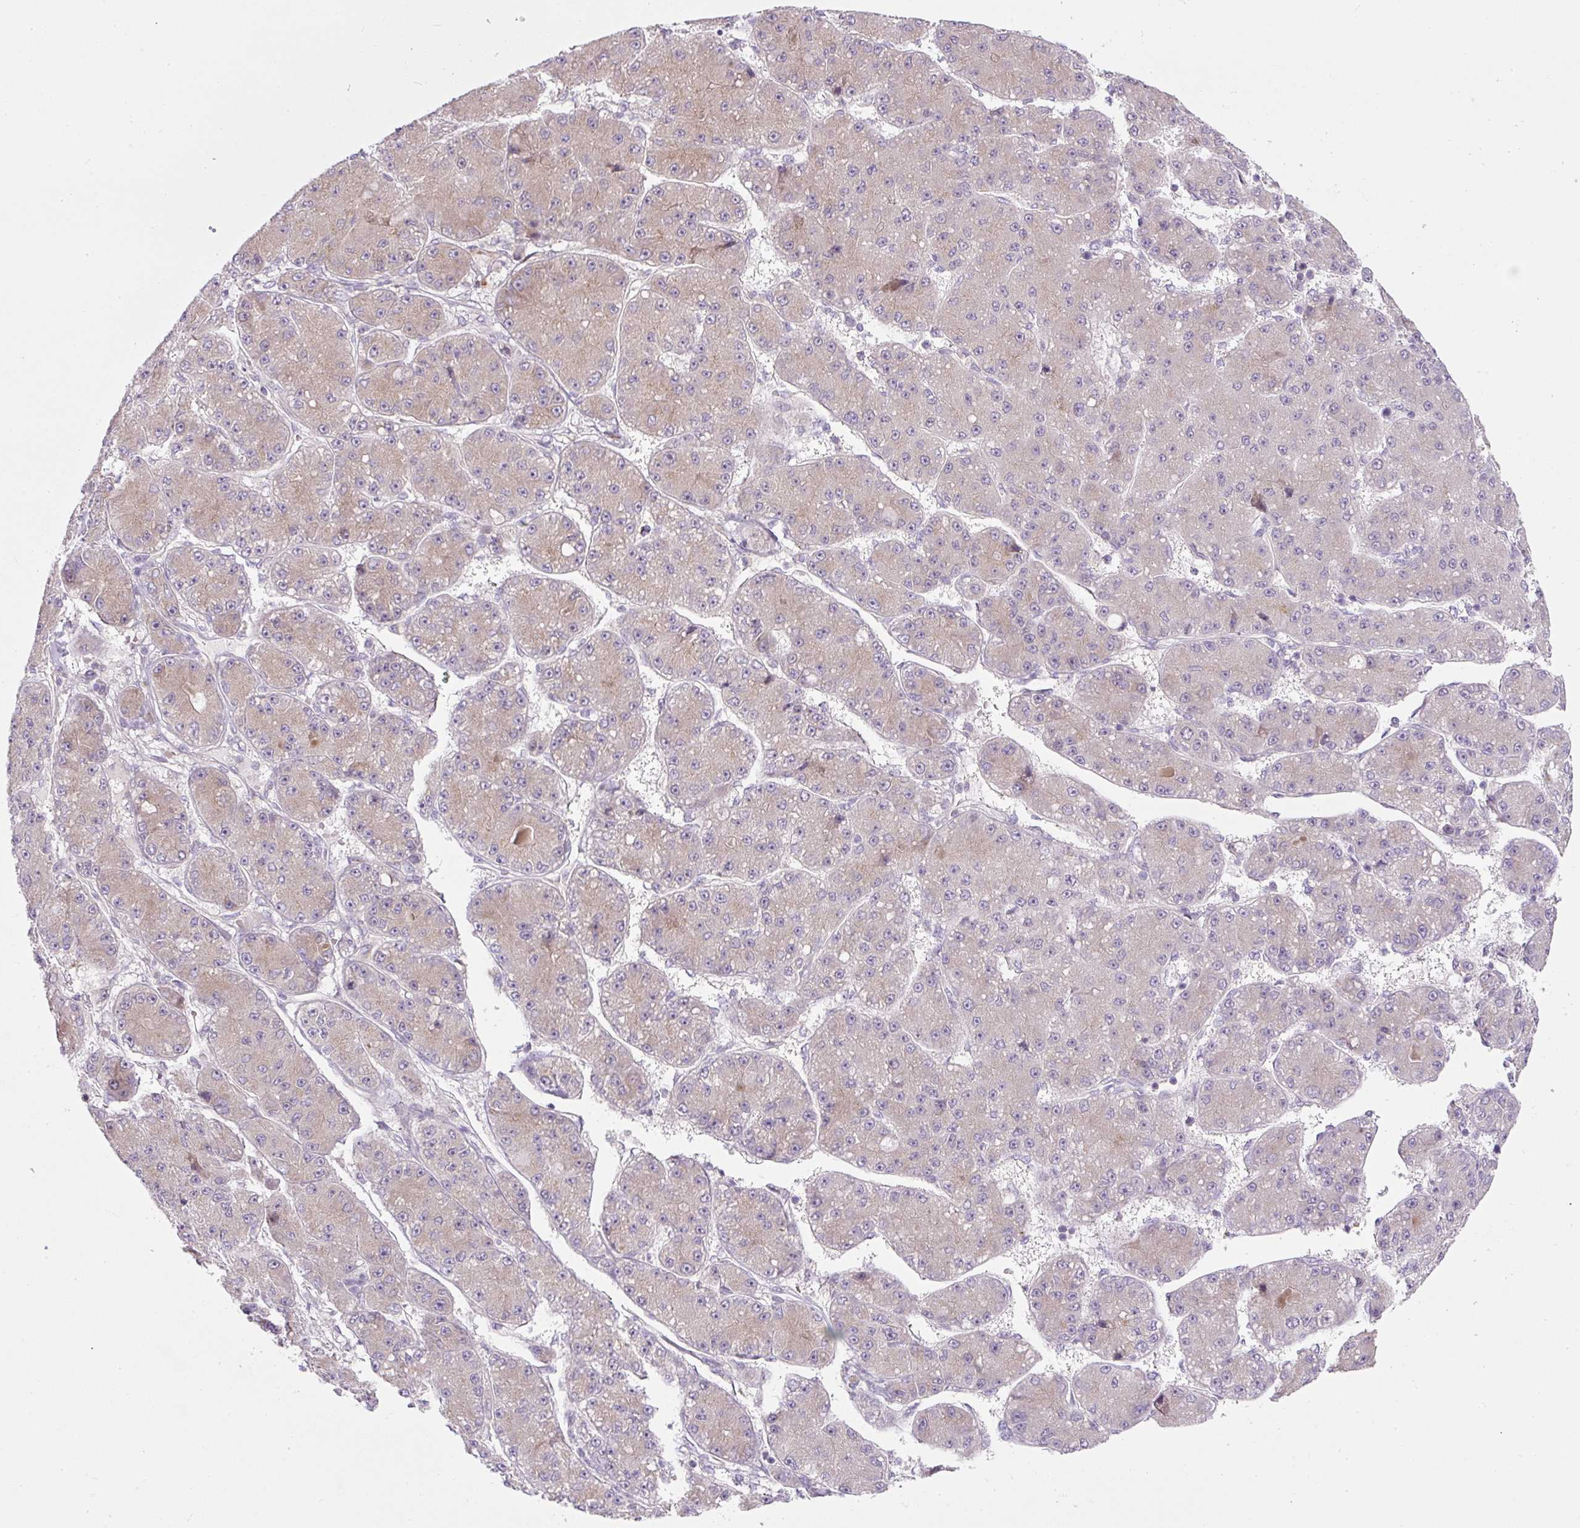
{"staining": {"intensity": "moderate", "quantity": "25%-75%", "location": "cytoplasmic/membranous"}, "tissue": "liver cancer", "cell_type": "Tumor cells", "image_type": "cancer", "snomed": [{"axis": "morphology", "description": "Carcinoma, Hepatocellular, NOS"}, {"axis": "topography", "description": "Liver"}], "caption": "Immunohistochemical staining of hepatocellular carcinoma (liver) demonstrates moderate cytoplasmic/membranous protein staining in approximately 25%-75% of tumor cells. Immunohistochemistry stains the protein in brown and the nuclei are stained blue.", "gene": "MLX", "patient": {"sex": "male", "age": 67}}